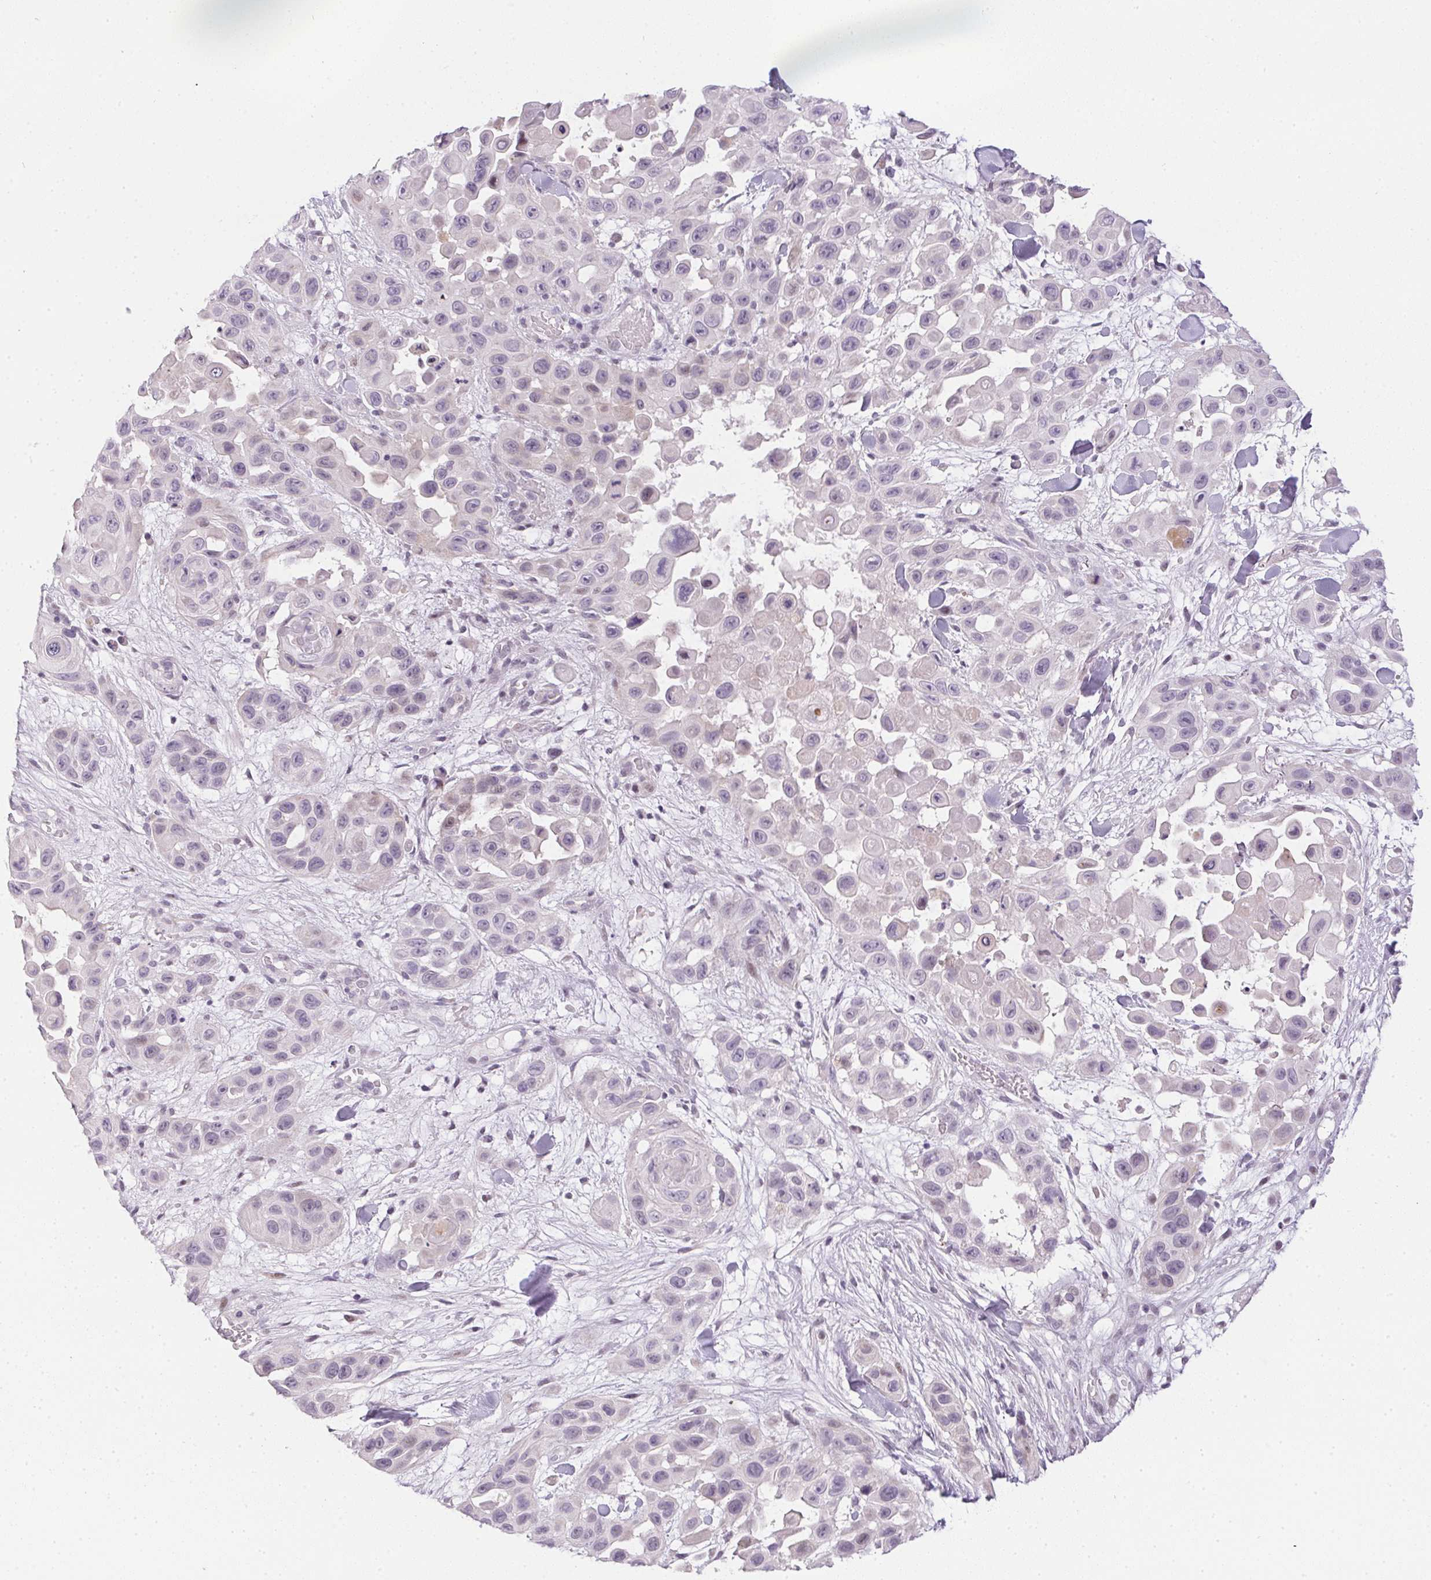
{"staining": {"intensity": "negative", "quantity": "none", "location": "none"}, "tissue": "skin cancer", "cell_type": "Tumor cells", "image_type": "cancer", "snomed": [{"axis": "morphology", "description": "Squamous cell carcinoma, NOS"}, {"axis": "topography", "description": "Skin"}], "caption": "Tumor cells are negative for protein expression in human skin squamous cell carcinoma.", "gene": "GSDMC", "patient": {"sex": "male", "age": 81}}